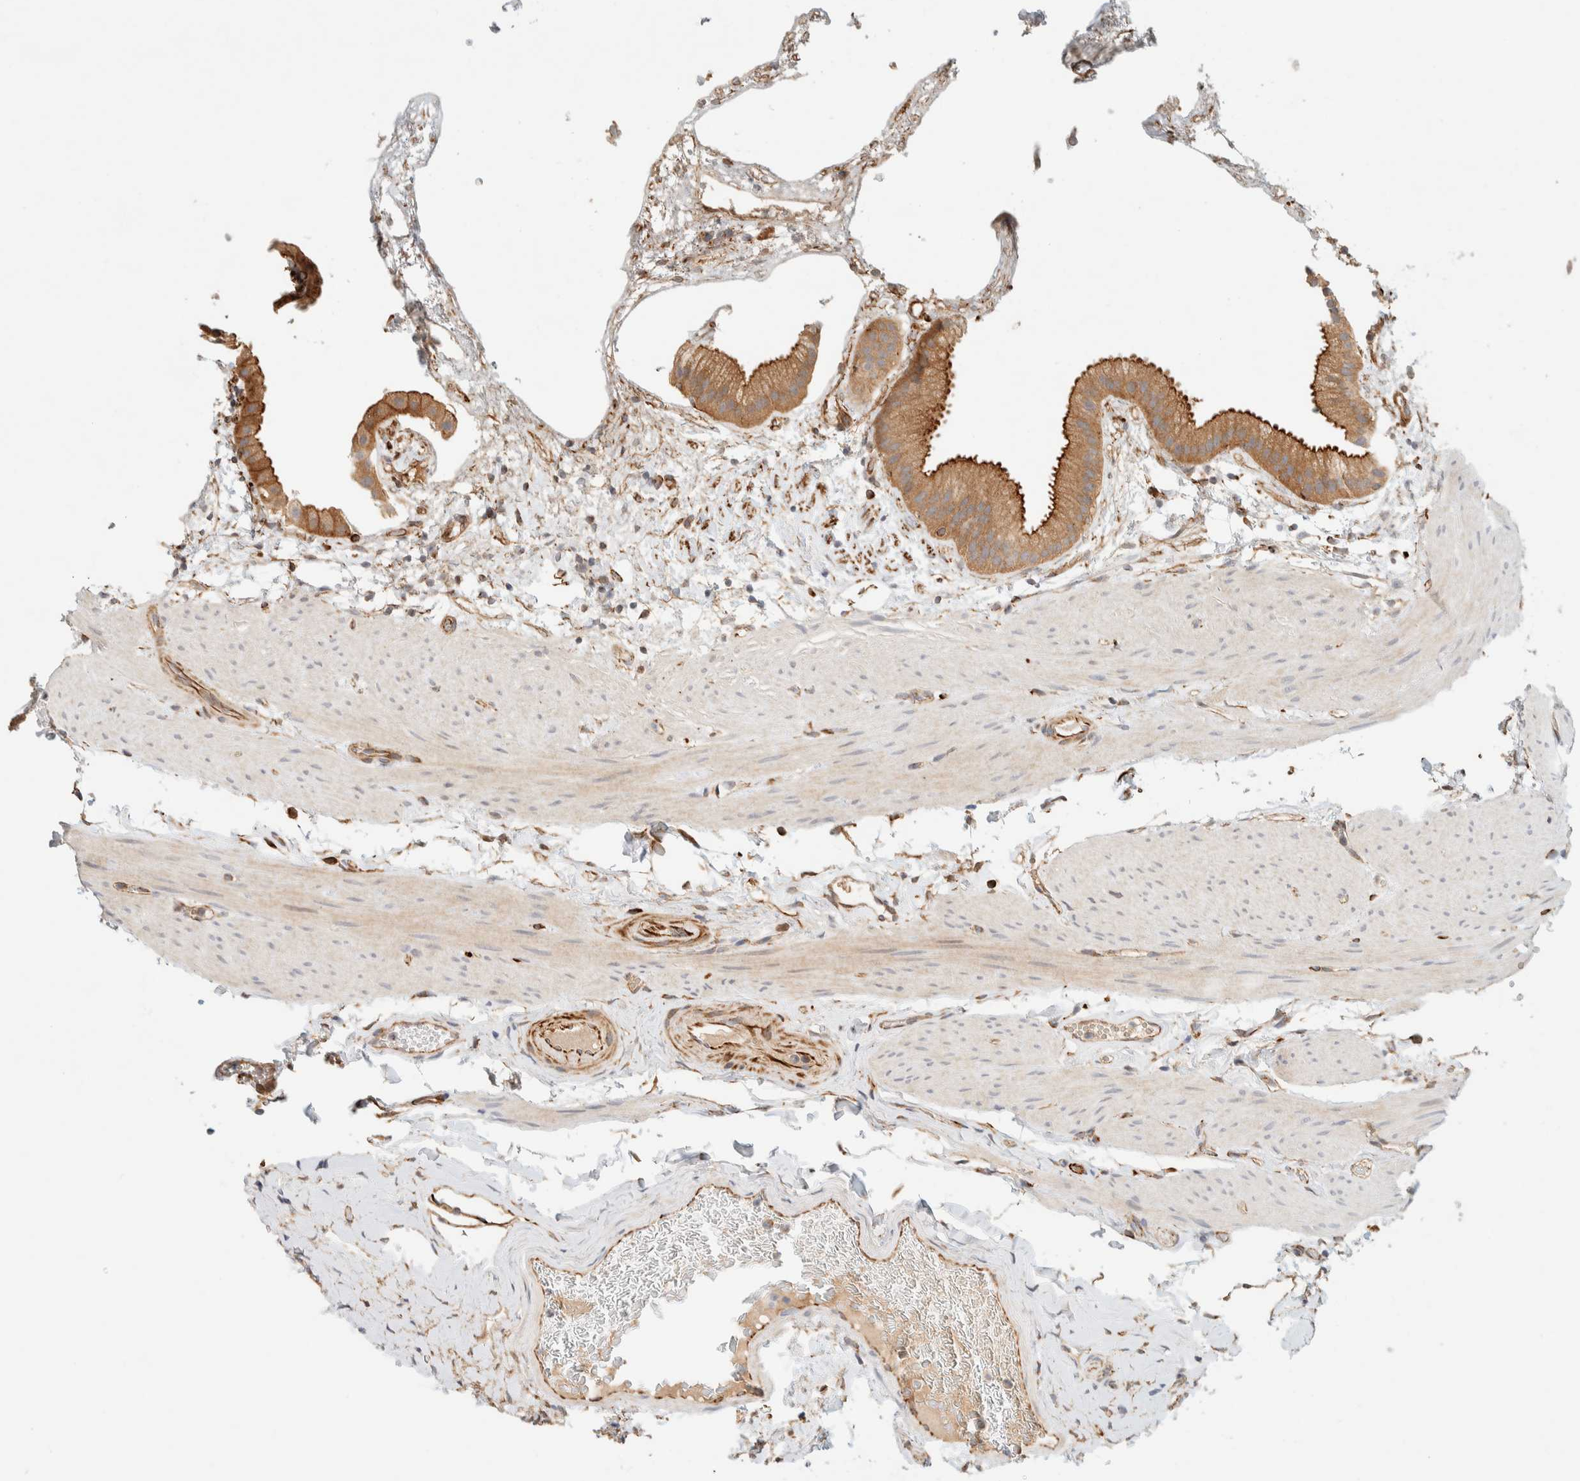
{"staining": {"intensity": "moderate", "quantity": ">75%", "location": "cytoplasmic/membranous"}, "tissue": "gallbladder", "cell_type": "Glandular cells", "image_type": "normal", "snomed": [{"axis": "morphology", "description": "Normal tissue, NOS"}, {"axis": "topography", "description": "Gallbladder"}], "caption": "Protein expression analysis of normal gallbladder demonstrates moderate cytoplasmic/membranous expression in about >75% of glandular cells.", "gene": "FAT1", "patient": {"sex": "female", "age": 64}}